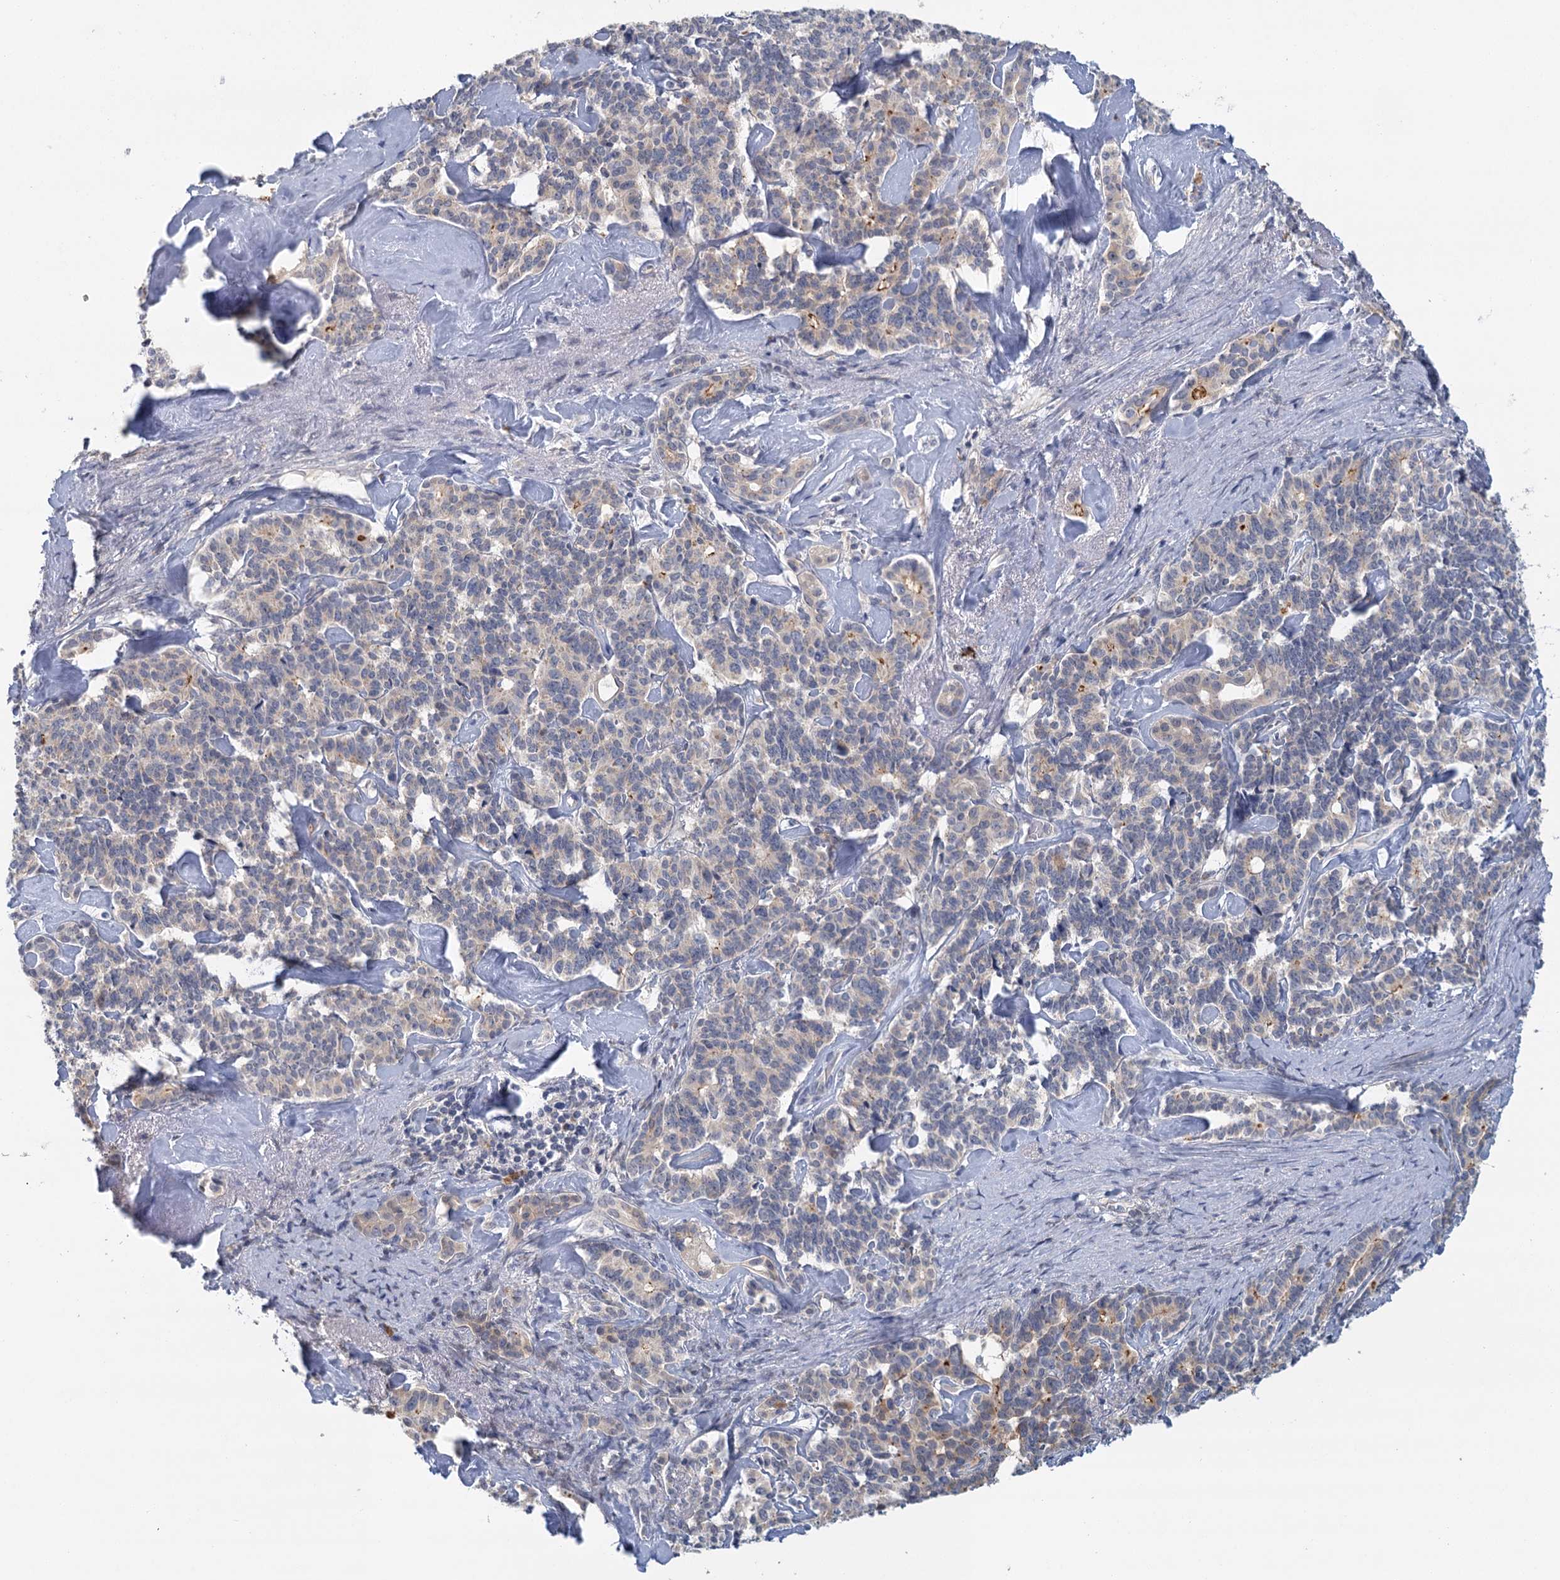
{"staining": {"intensity": "strong", "quantity": "<25%", "location": "cytoplasmic/membranous"}, "tissue": "pancreatic cancer", "cell_type": "Tumor cells", "image_type": "cancer", "snomed": [{"axis": "morphology", "description": "Adenocarcinoma, NOS"}, {"axis": "topography", "description": "Pancreas"}], "caption": "Immunohistochemistry (IHC) photomicrograph of adenocarcinoma (pancreatic) stained for a protein (brown), which exhibits medium levels of strong cytoplasmic/membranous staining in about <25% of tumor cells.", "gene": "MYO7B", "patient": {"sex": "female", "age": 74}}